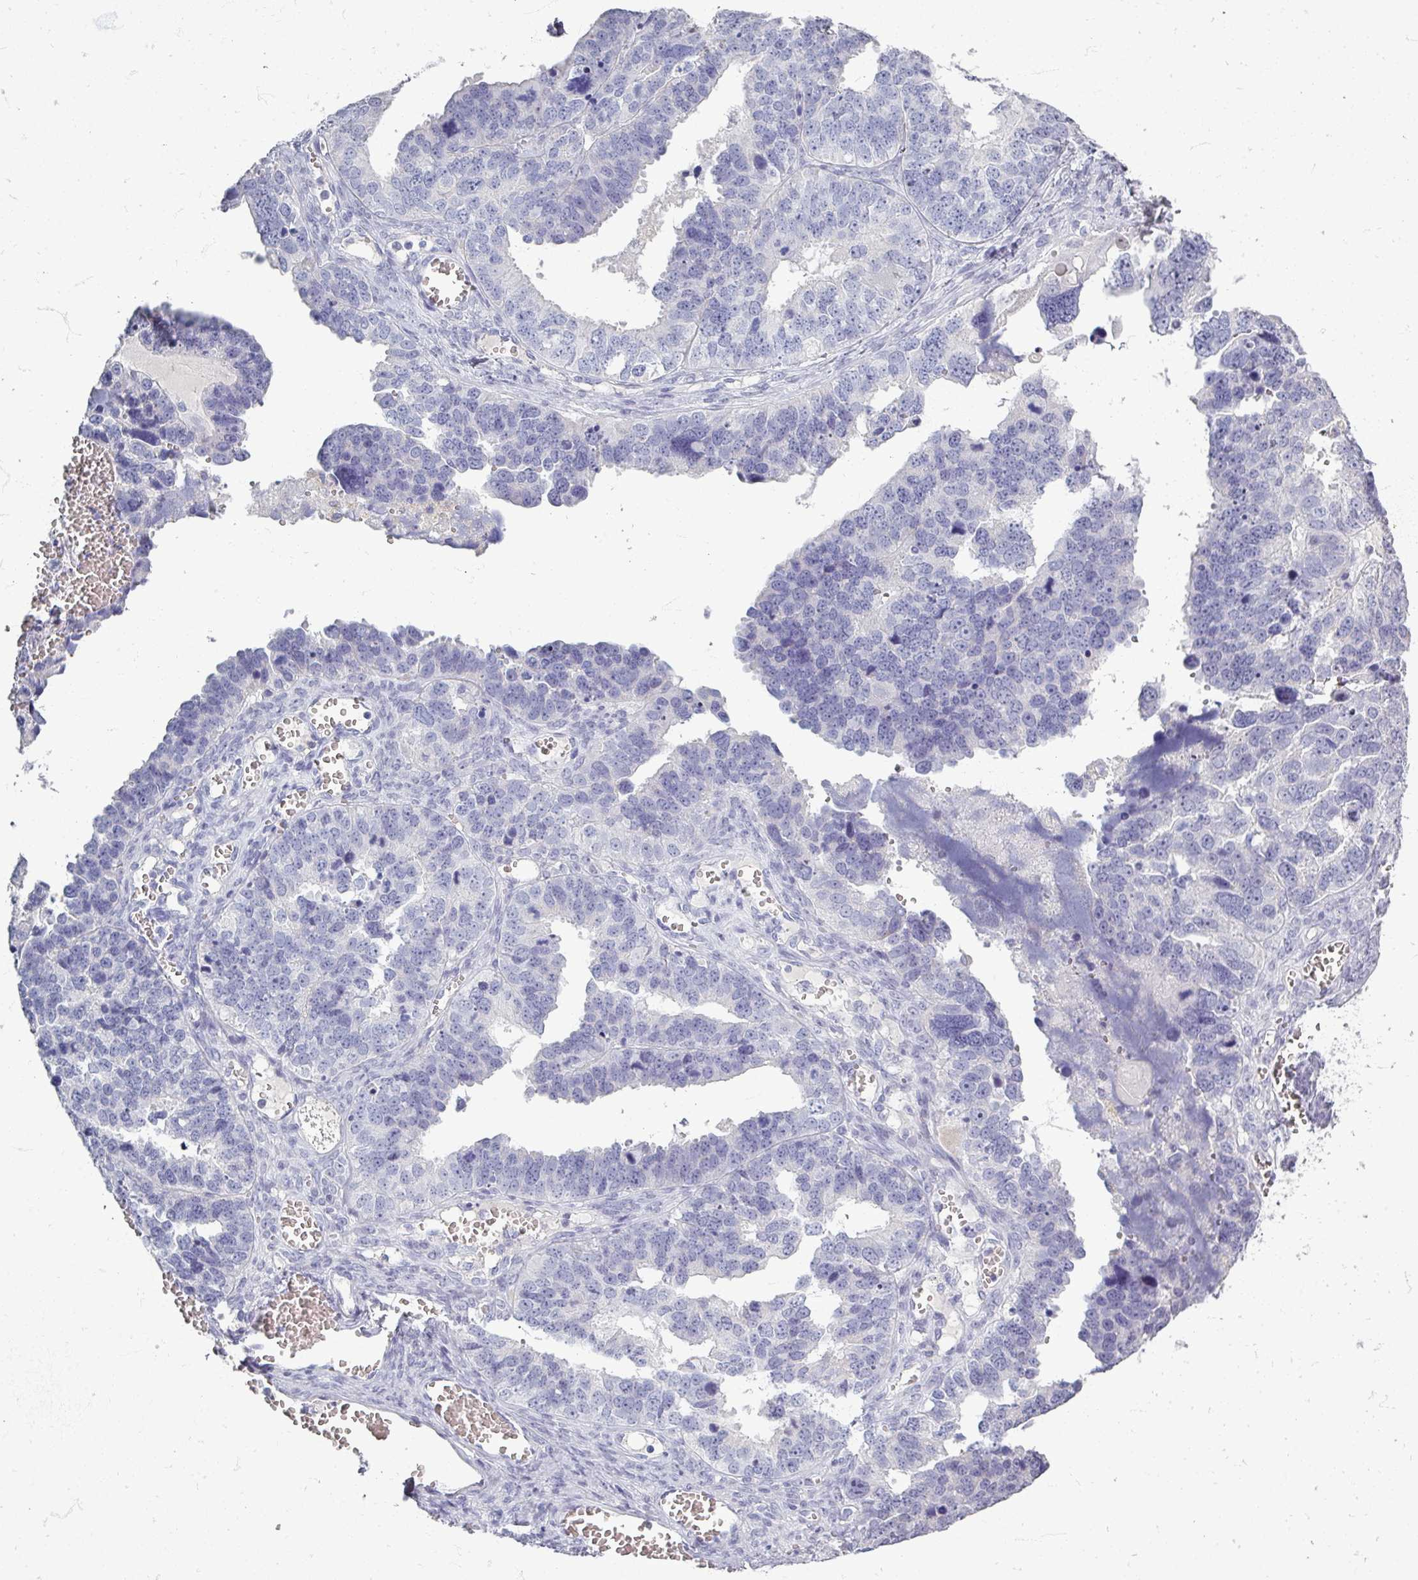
{"staining": {"intensity": "negative", "quantity": "none", "location": "none"}, "tissue": "ovarian cancer", "cell_type": "Tumor cells", "image_type": "cancer", "snomed": [{"axis": "morphology", "description": "Cystadenocarcinoma, serous, NOS"}, {"axis": "topography", "description": "Ovary"}], "caption": "Ovarian cancer (serous cystadenocarcinoma) was stained to show a protein in brown. There is no significant staining in tumor cells.", "gene": "ZNF878", "patient": {"sex": "female", "age": 76}}